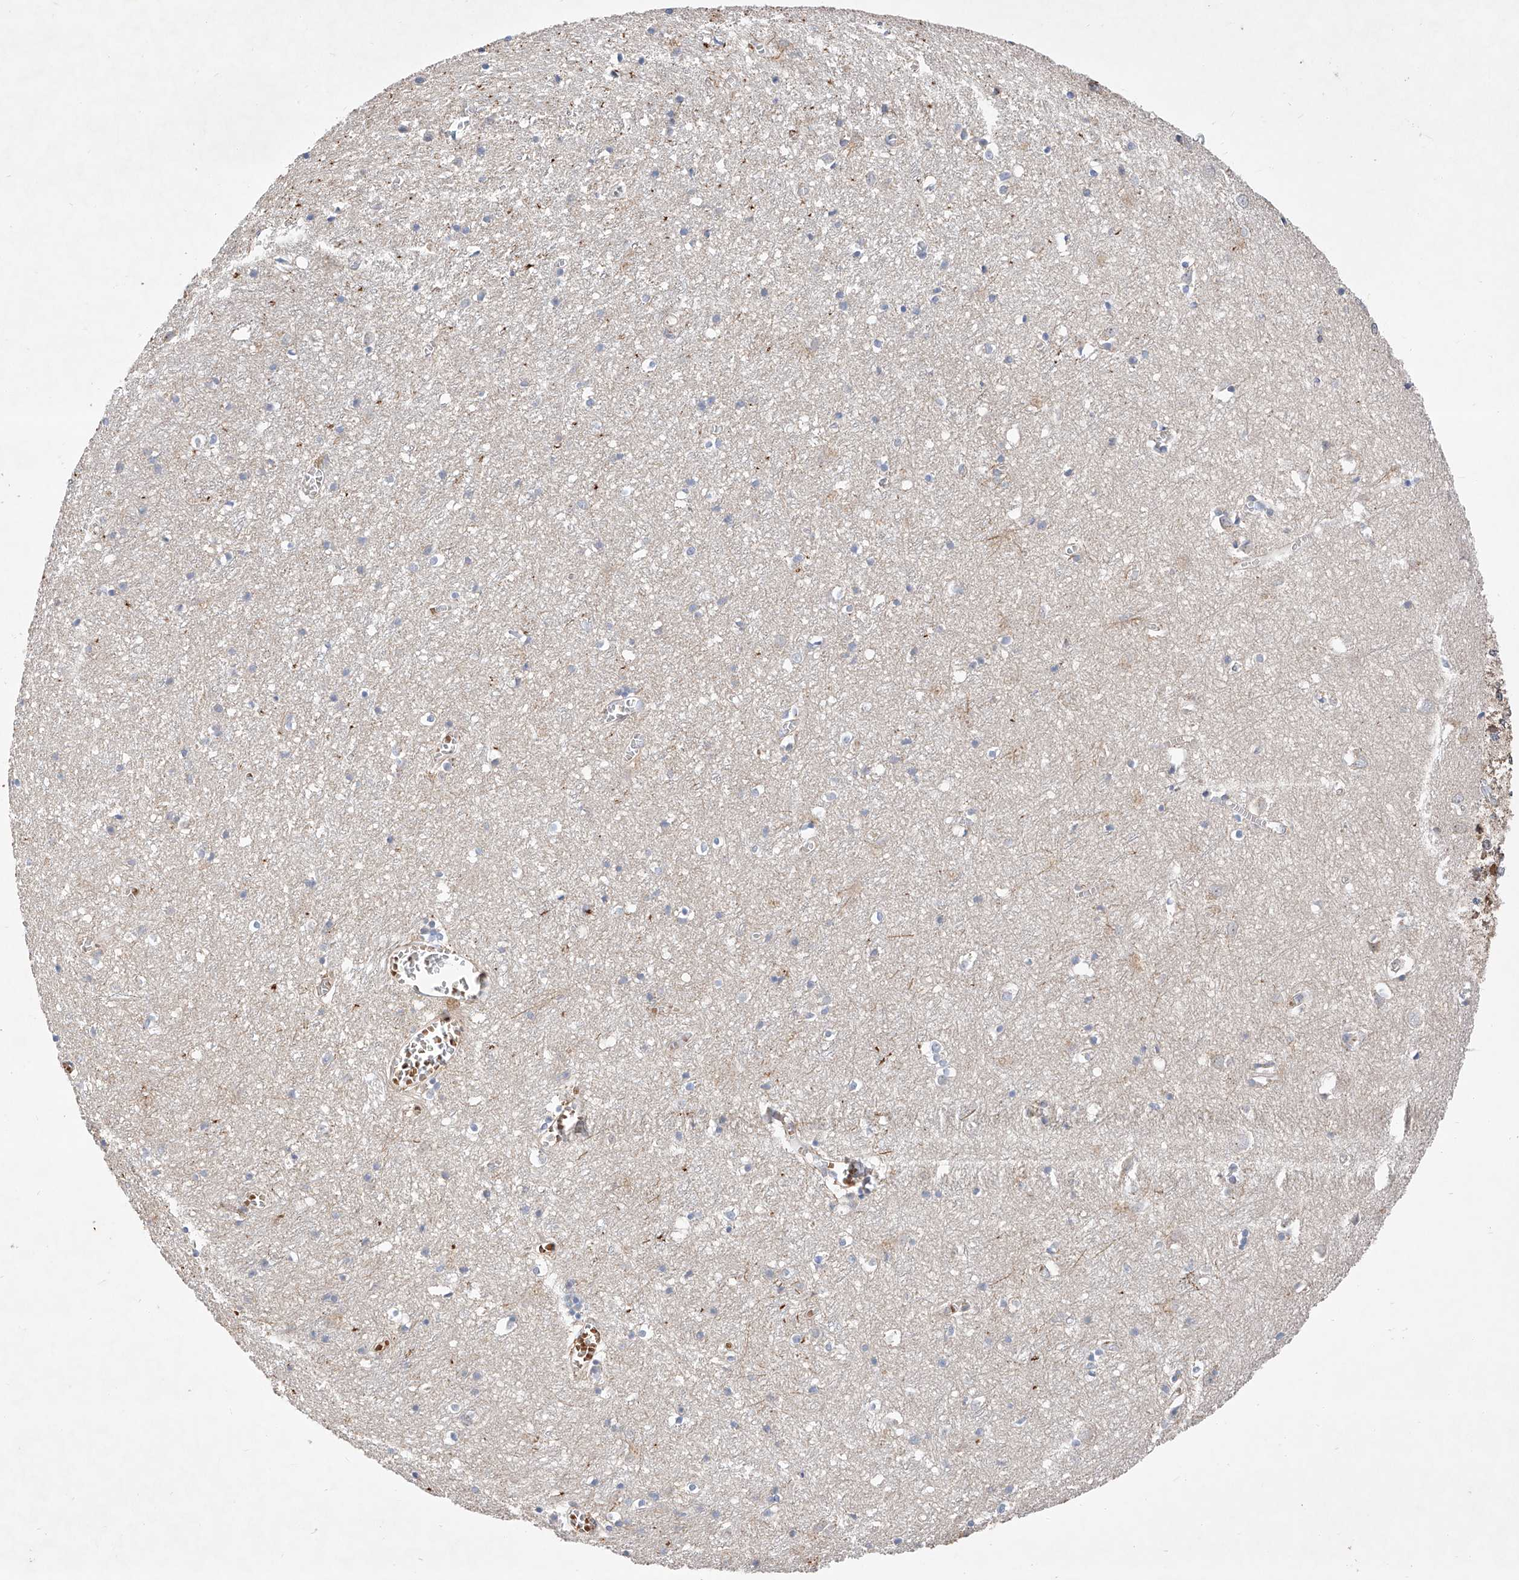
{"staining": {"intensity": "negative", "quantity": "none", "location": "none"}, "tissue": "cerebral cortex", "cell_type": "Endothelial cells", "image_type": "normal", "snomed": [{"axis": "morphology", "description": "Normal tissue, NOS"}, {"axis": "topography", "description": "Cerebral cortex"}], "caption": "Immunohistochemistry (IHC) of unremarkable cerebral cortex shows no expression in endothelial cells. Brightfield microscopy of immunohistochemistry stained with DAB (brown) and hematoxylin (blue), captured at high magnification.", "gene": "USF3", "patient": {"sex": "female", "age": 64}}